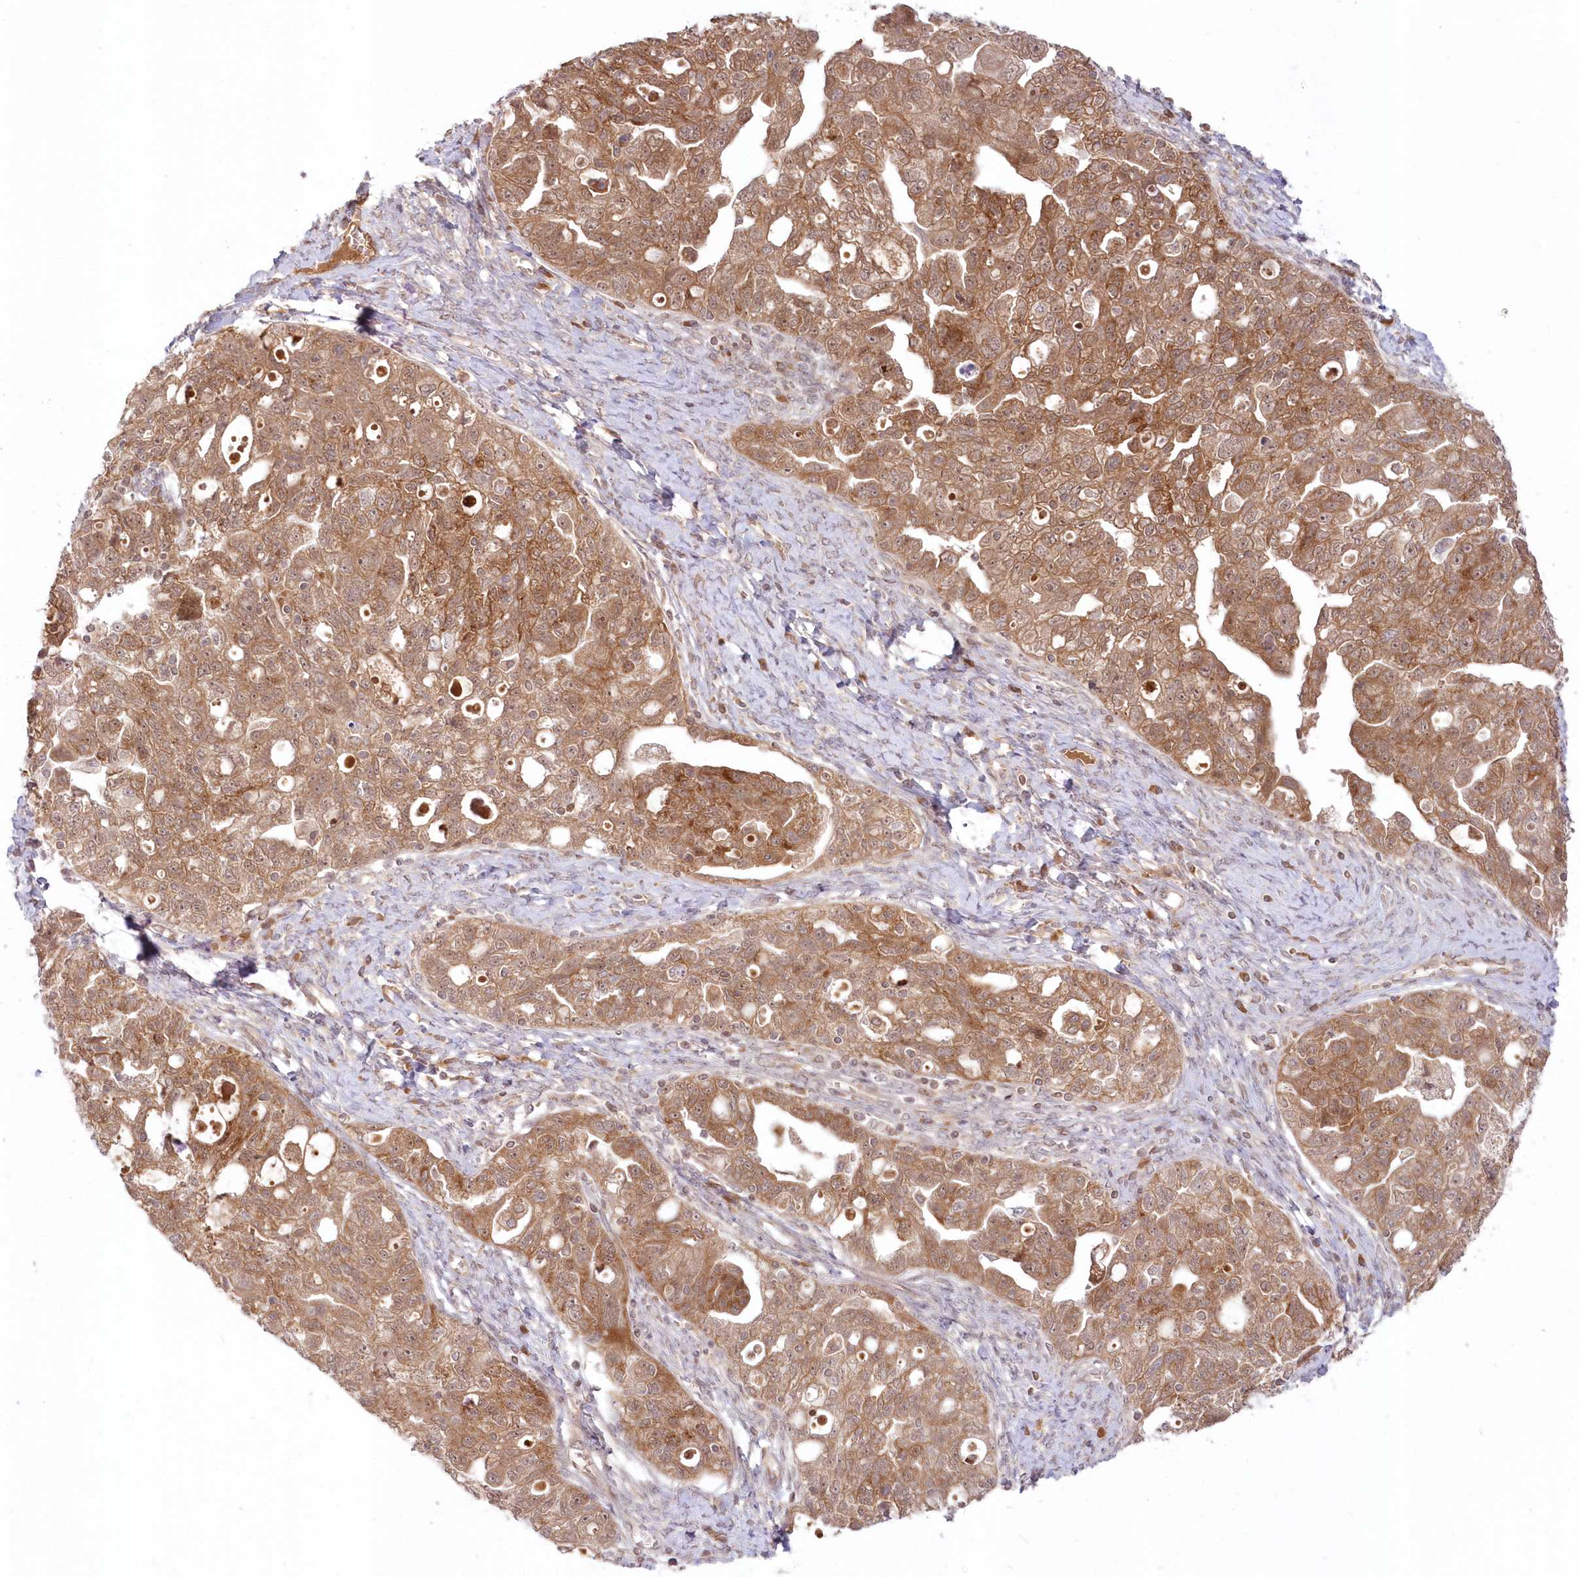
{"staining": {"intensity": "moderate", "quantity": ">75%", "location": "cytoplasmic/membranous"}, "tissue": "ovarian cancer", "cell_type": "Tumor cells", "image_type": "cancer", "snomed": [{"axis": "morphology", "description": "Carcinoma, NOS"}, {"axis": "morphology", "description": "Cystadenocarcinoma, serous, NOS"}, {"axis": "topography", "description": "Ovary"}], "caption": "Ovarian cancer (carcinoma) stained with immunohistochemistry demonstrates moderate cytoplasmic/membranous staining in about >75% of tumor cells. (Brightfield microscopy of DAB IHC at high magnification).", "gene": "MTMR3", "patient": {"sex": "female", "age": 69}}